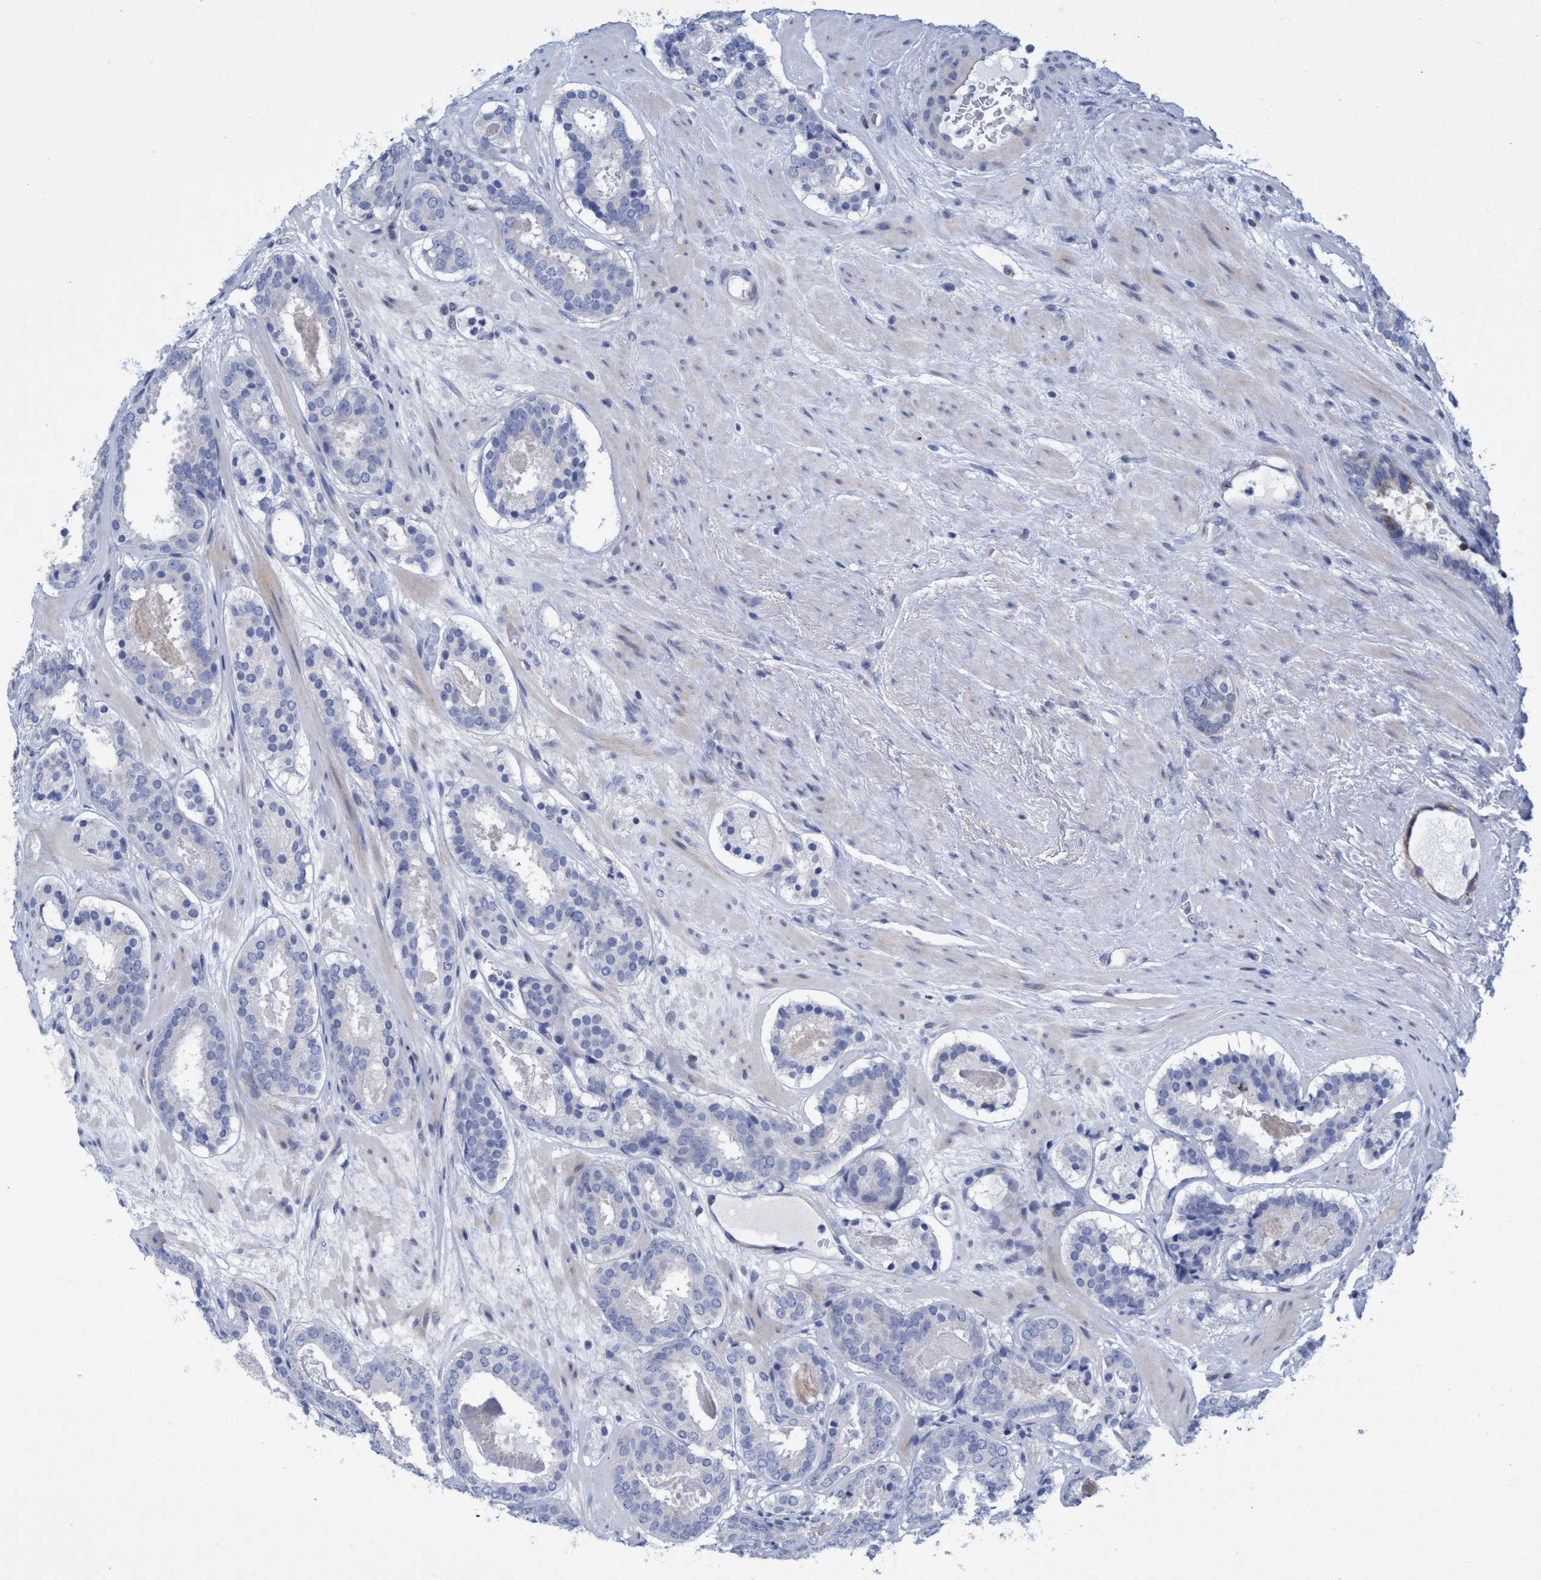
{"staining": {"intensity": "negative", "quantity": "none", "location": "none"}, "tissue": "prostate cancer", "cell_type": "Tumor cells", "image_type": "cancer", "snomed": [{"axis": "morphology", "description": "Adenocarcinoma, Low grade"}, {"axis": "topography", "description": "Prostate"}], "caption": "Prostate cancer was stained to show a protein in brown. There is no significant staining in tumor cells.", "gene": "R3HCC1", "patient": {"sex": "male", "age": 69}}